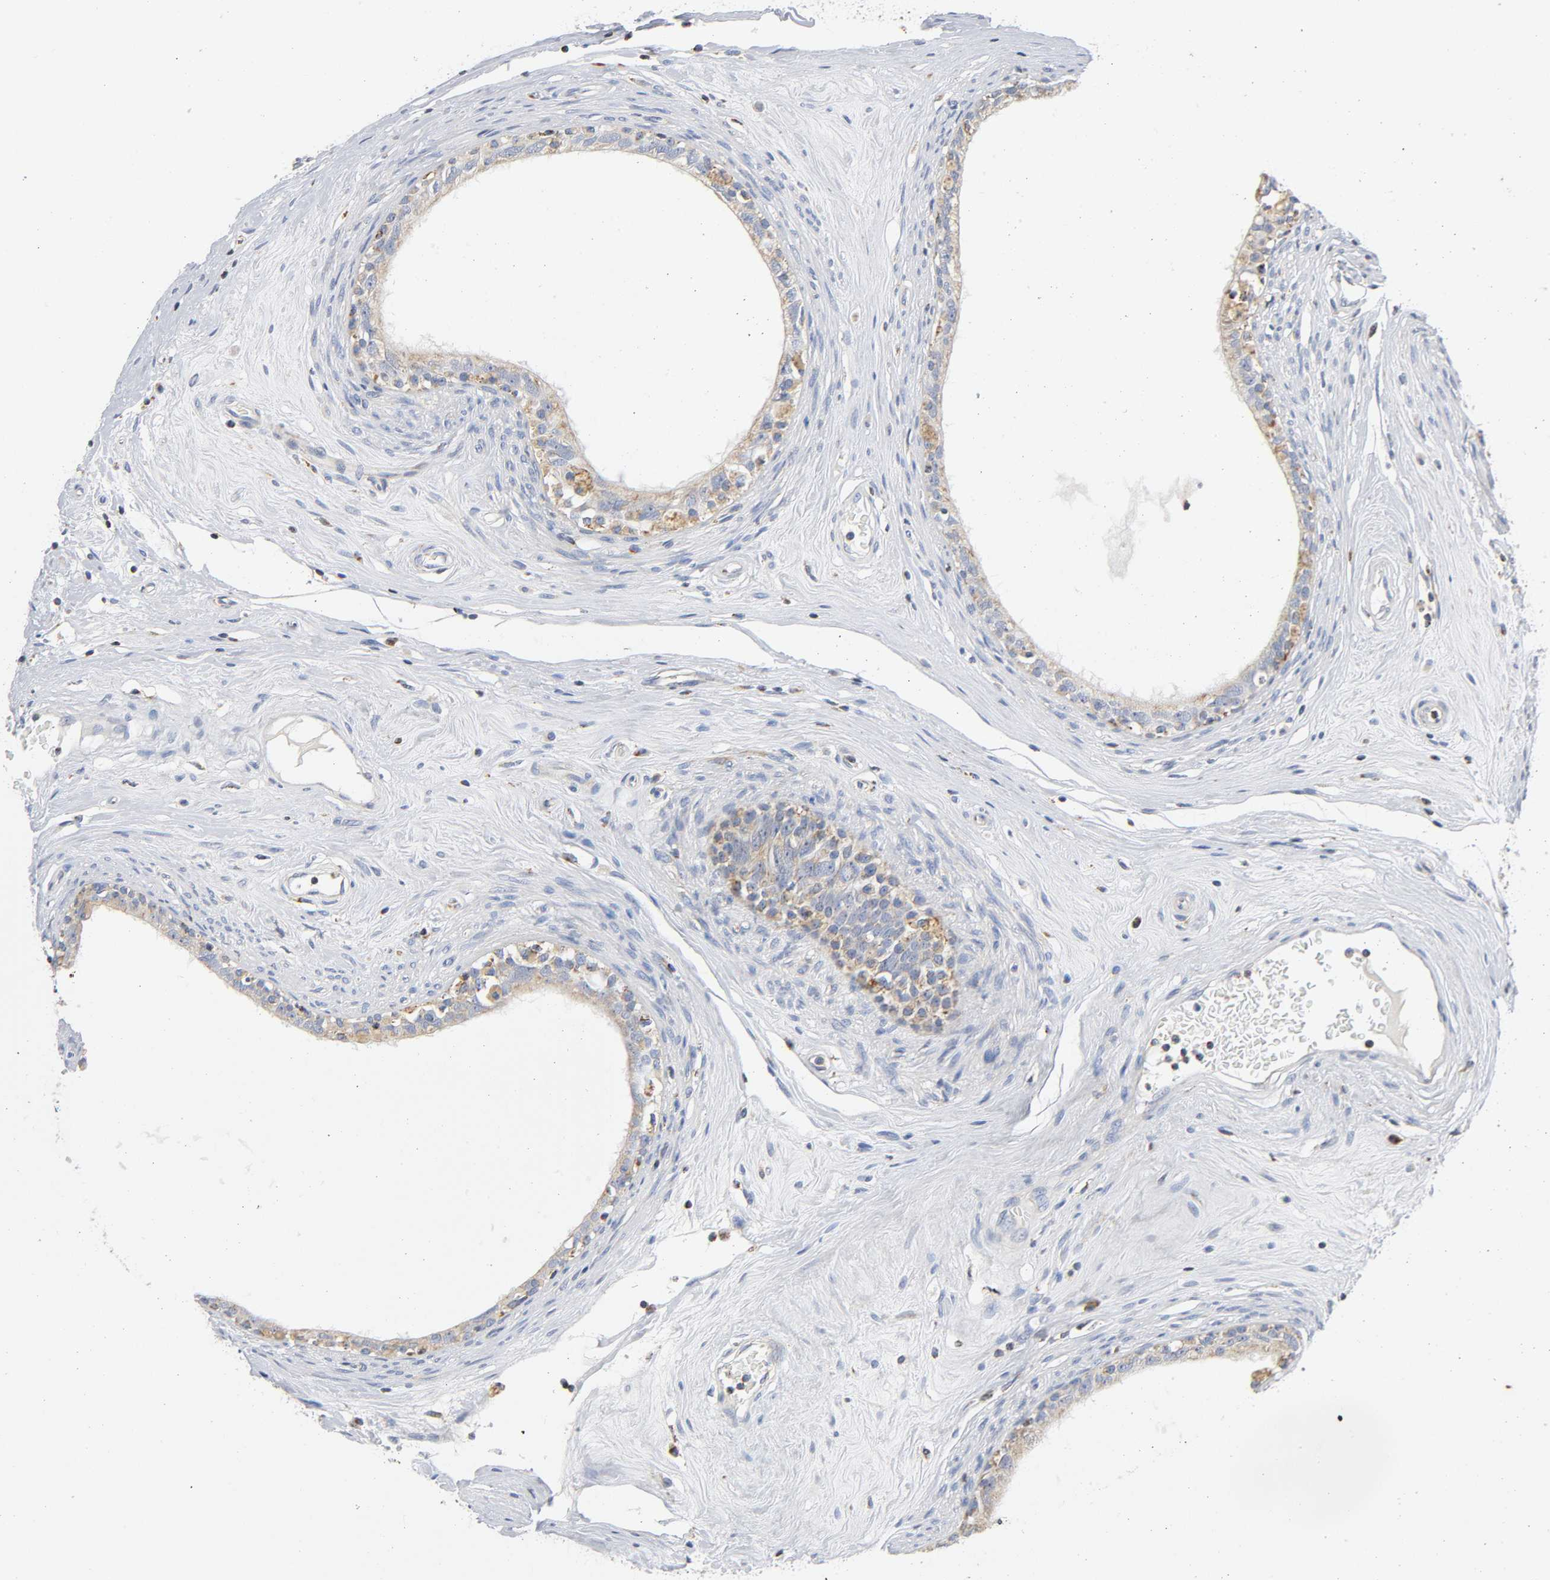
{"staining": {"intensity": "weak", "quantity": ">75%", "location": "cytoplasmic/membranous"}, "tissue": "epididymis", "cell_type": "Glandular cells", "image_type": "normal", "snomed": [{"axis": "morphology", "description": "Normal tissue, NOS"}, {"axis": "morphology", "description": "Inflammation, NOS"}, {"axis": "topography", "description": "Epididymis"}], "caption": "About >75% of glandular cells in normal epididymis display weak cytoplasmic/membranous protein staining as visualized by brown immunohistochemical staining.", "gene": "BAK1", "patient": {"sex": "male", "age": 84}}